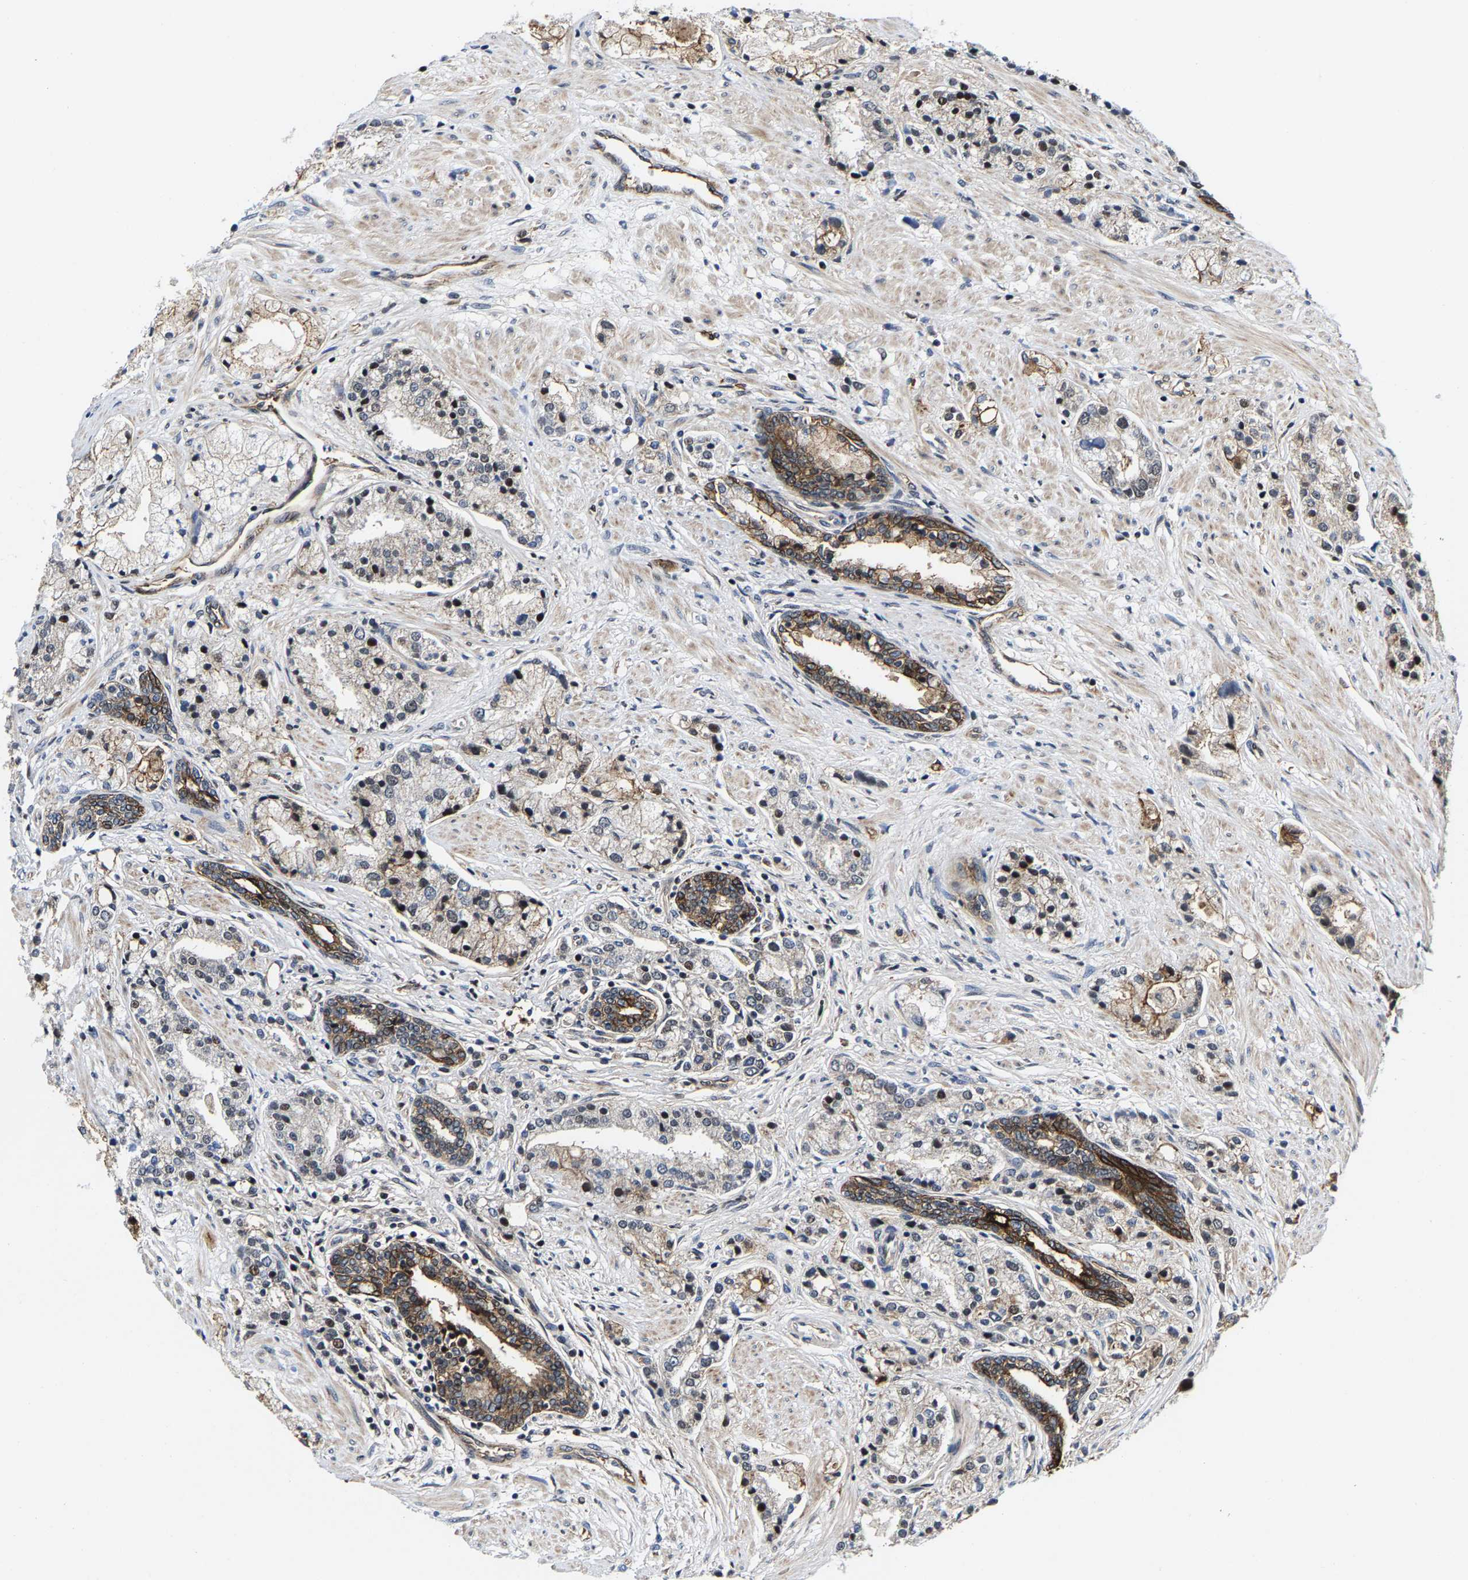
{"staining": {"intensity": "weak", "quantity": "<25%", "location": "cytoplasmic/membranous"}, "tissue": "prostate cancer", "cell_type": "Tumor cells", "image_type": "cancer", "snomed": [{"axis": "morphology", "description": "Adenocarcinoma, High grade"}, {"axis": "topography", "description": "Prostate"}], "caption": "Immunohistochemical staining of human prostate adenocarcinoma (high-grade) displays no significant expression in tumor cells. (Immunohistochemistry (ihc), brightfield microscopy, high magnification).", "gene": "GTPBP10", "patient": {"sex": "male", "age": 50}}